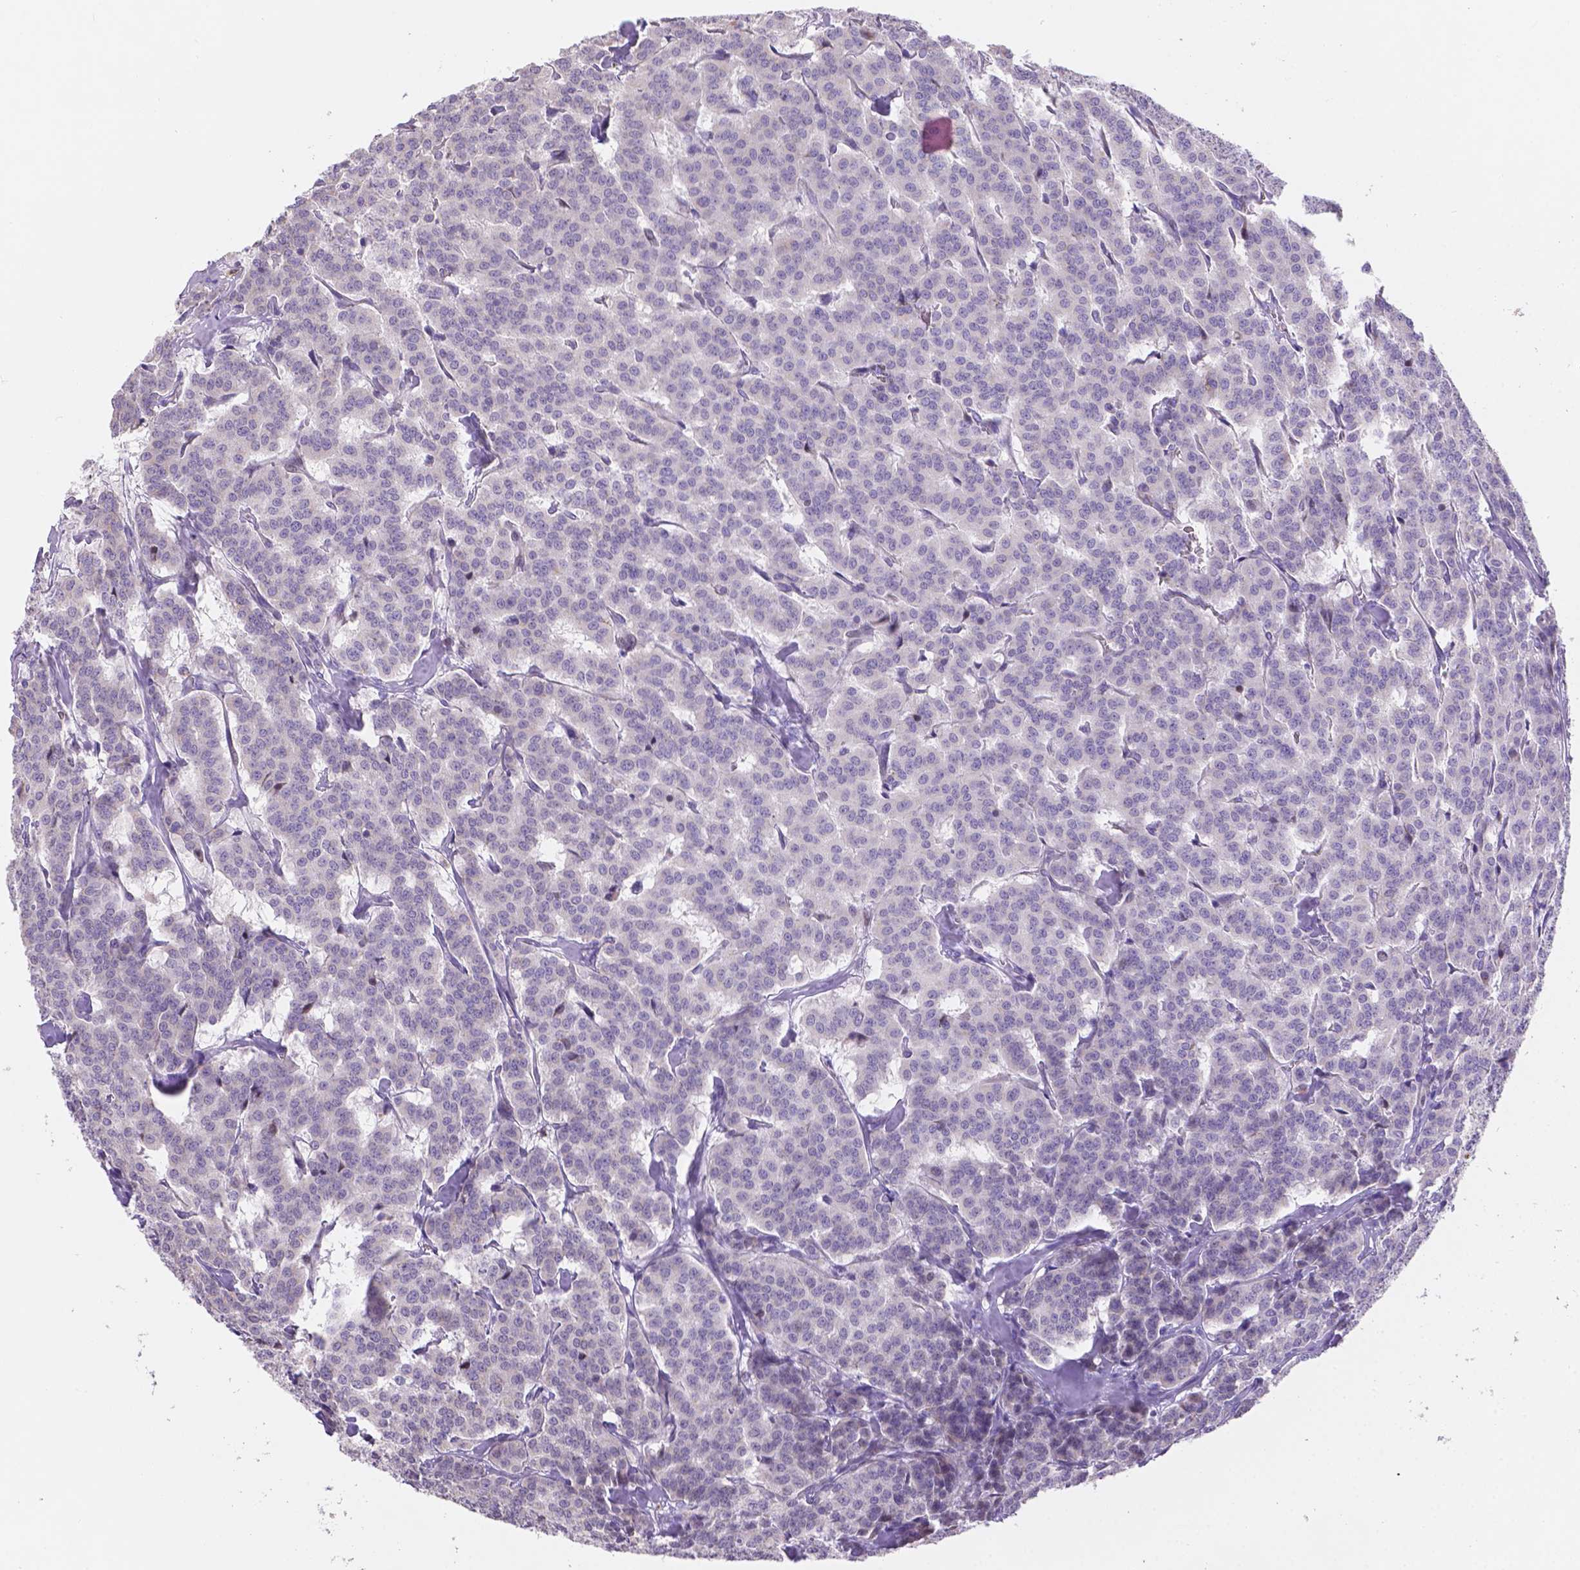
{"staining": {"intensity": "negative", "quantity": "none", "location": "none"}, "tissue": "carcinoid", "cell_type": "Tumor cells", "image_type": "cancer", "snomed": [{"axis": "morphology", "description": "Normal tissue, NOS"}, {"axis": "morphology", "description": "Carcinoid, malignant, NOS"}, {"axis": "topography", "description": "Lung"}], "caption": "This is an immunohistochemistry (IHC) histopathology image of human carcinoid. There is no staining in tumor cells.", "gene": "DMWD", "patient": {"sex": "female", "age": 46}}